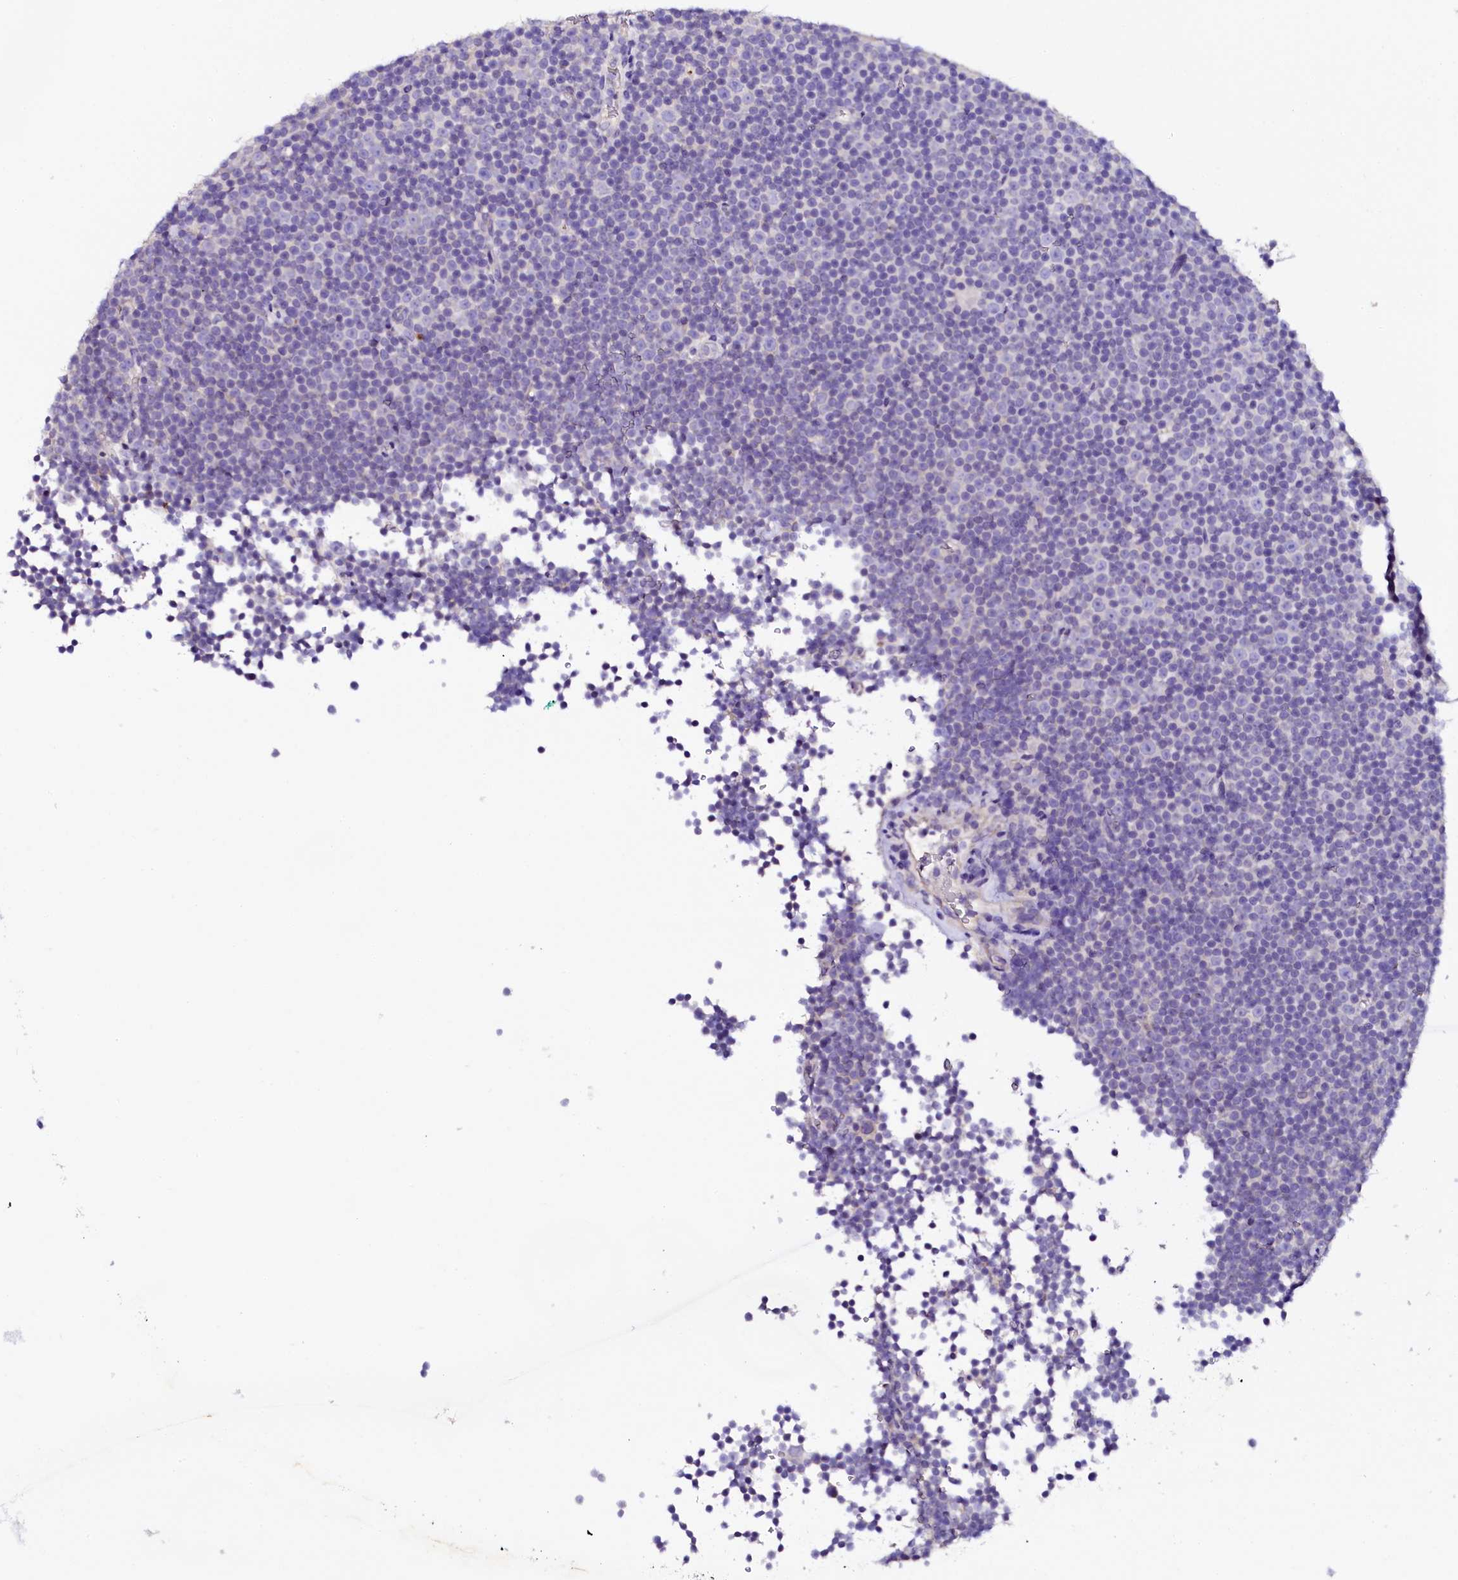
{"staining": {"intensity": "negative", "quantity": "none", "location": "none"}, "tissue": "lymphoma", "cell_type": "Tumor cells", "image_type": "cancer", "snomed": [{"axis": "morphology", "description": "Malignant lymphoma, non-Hodgkin's type, Low grade"}, {"axis": "topography", "description": "Lymph node"}], "caption": "DAB (3,3'-diaminobenzidine) immunohistochemical staining of low-grade malignant lymphoma, non-Hodgkin's type displays no significant positivity in tumor cells.", "gene": "NAA16", "patient": {"sex": "female", "age": 67}}